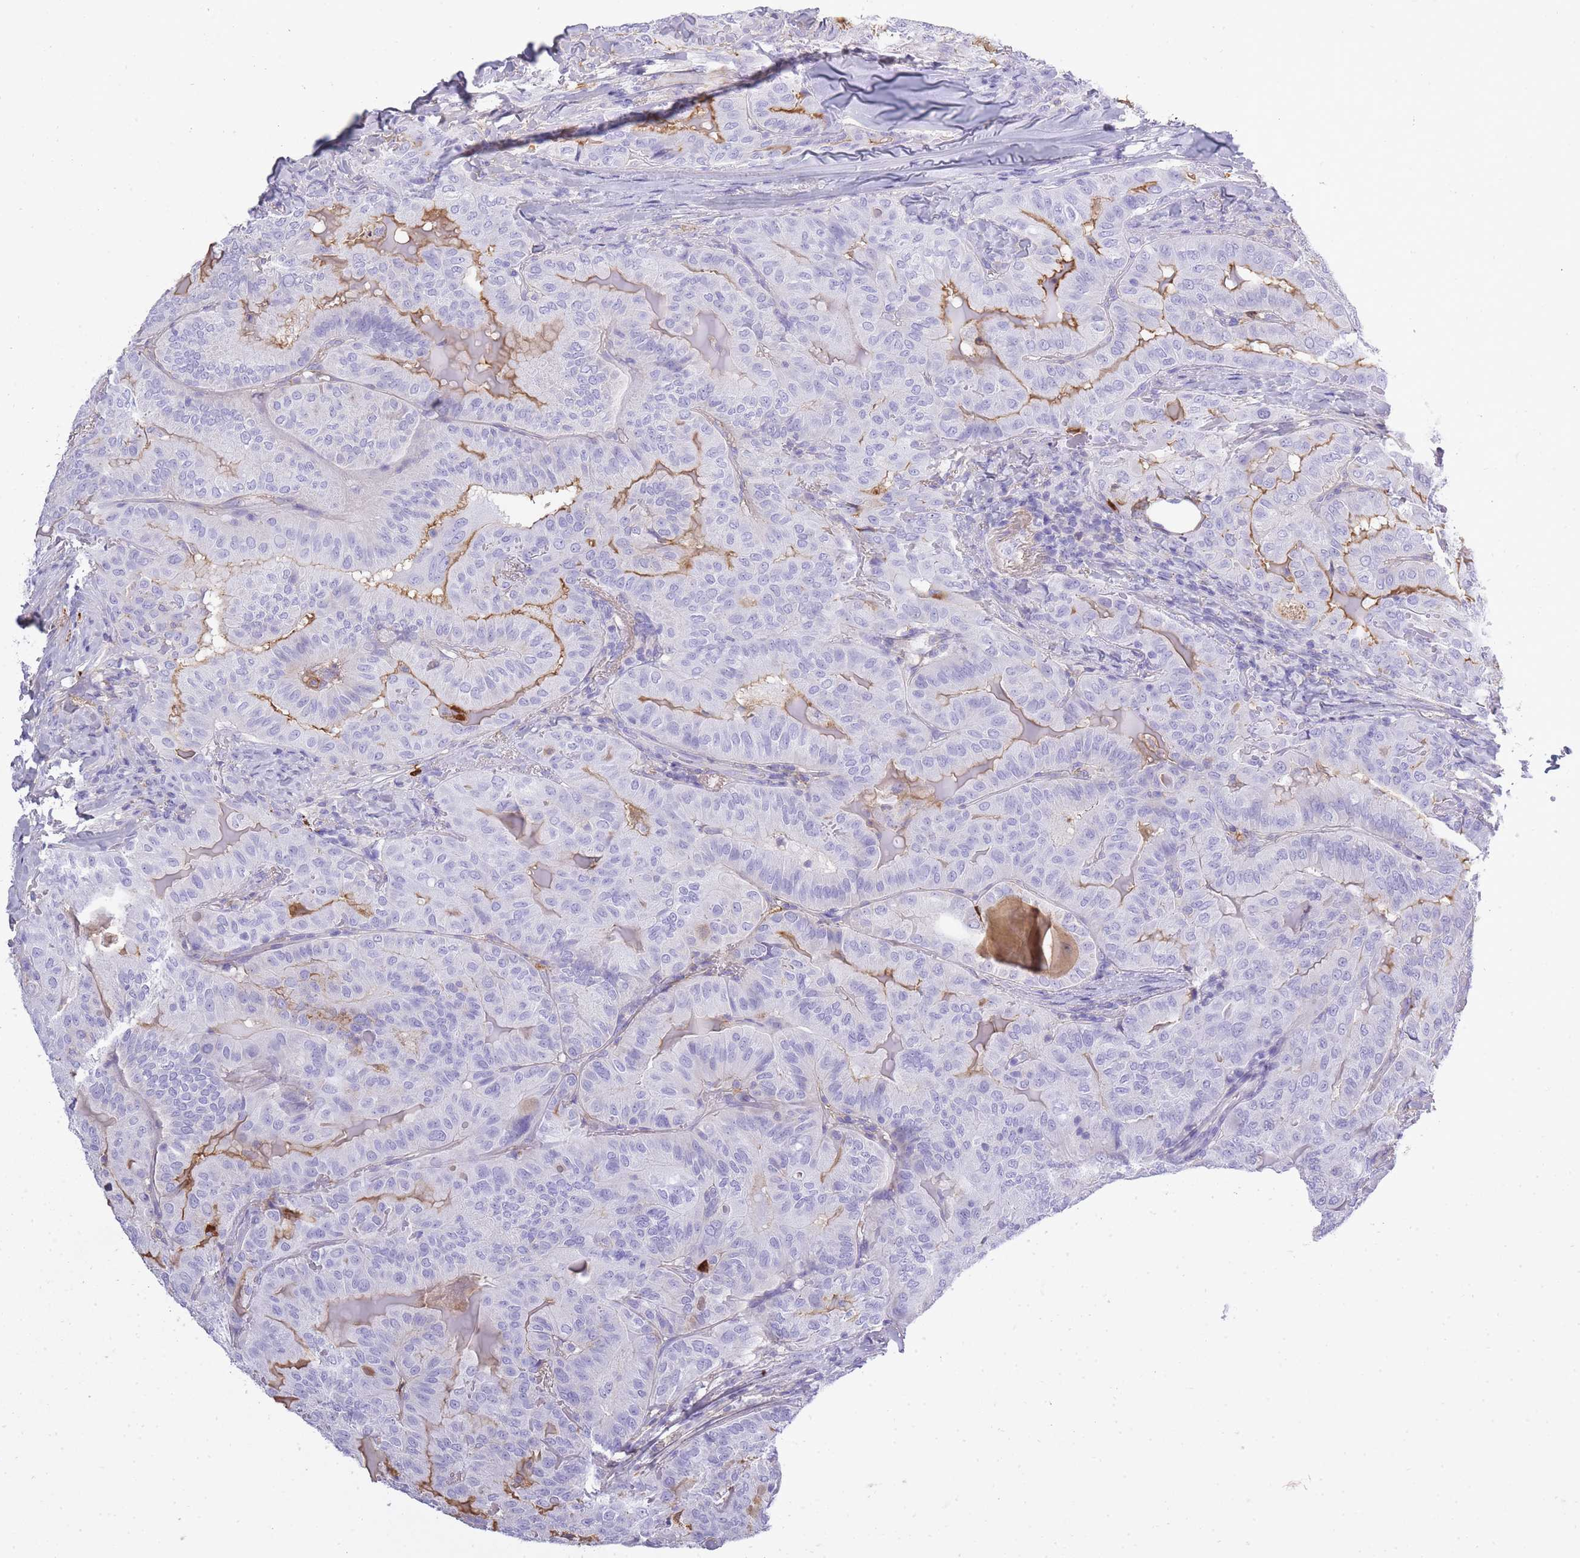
{"staining": {"intensity": "negative", "quantity": "none", "location": "none"}, "tissue": "thyroid cancer", "cell_type": "Tumor cells", "image_type": "cancer", "snomed": [{"axis": "morphology", "description": "Papillary adenocarcinoma, NOS"}, {"axis": "topography", "description": "Thyroid gland"}], "caption": "IHC of human thyroid cancer reveals no expression in tumor cells.", "gene": "IGKV1D-42", "patient": {"sex": "female", "age": 68}}